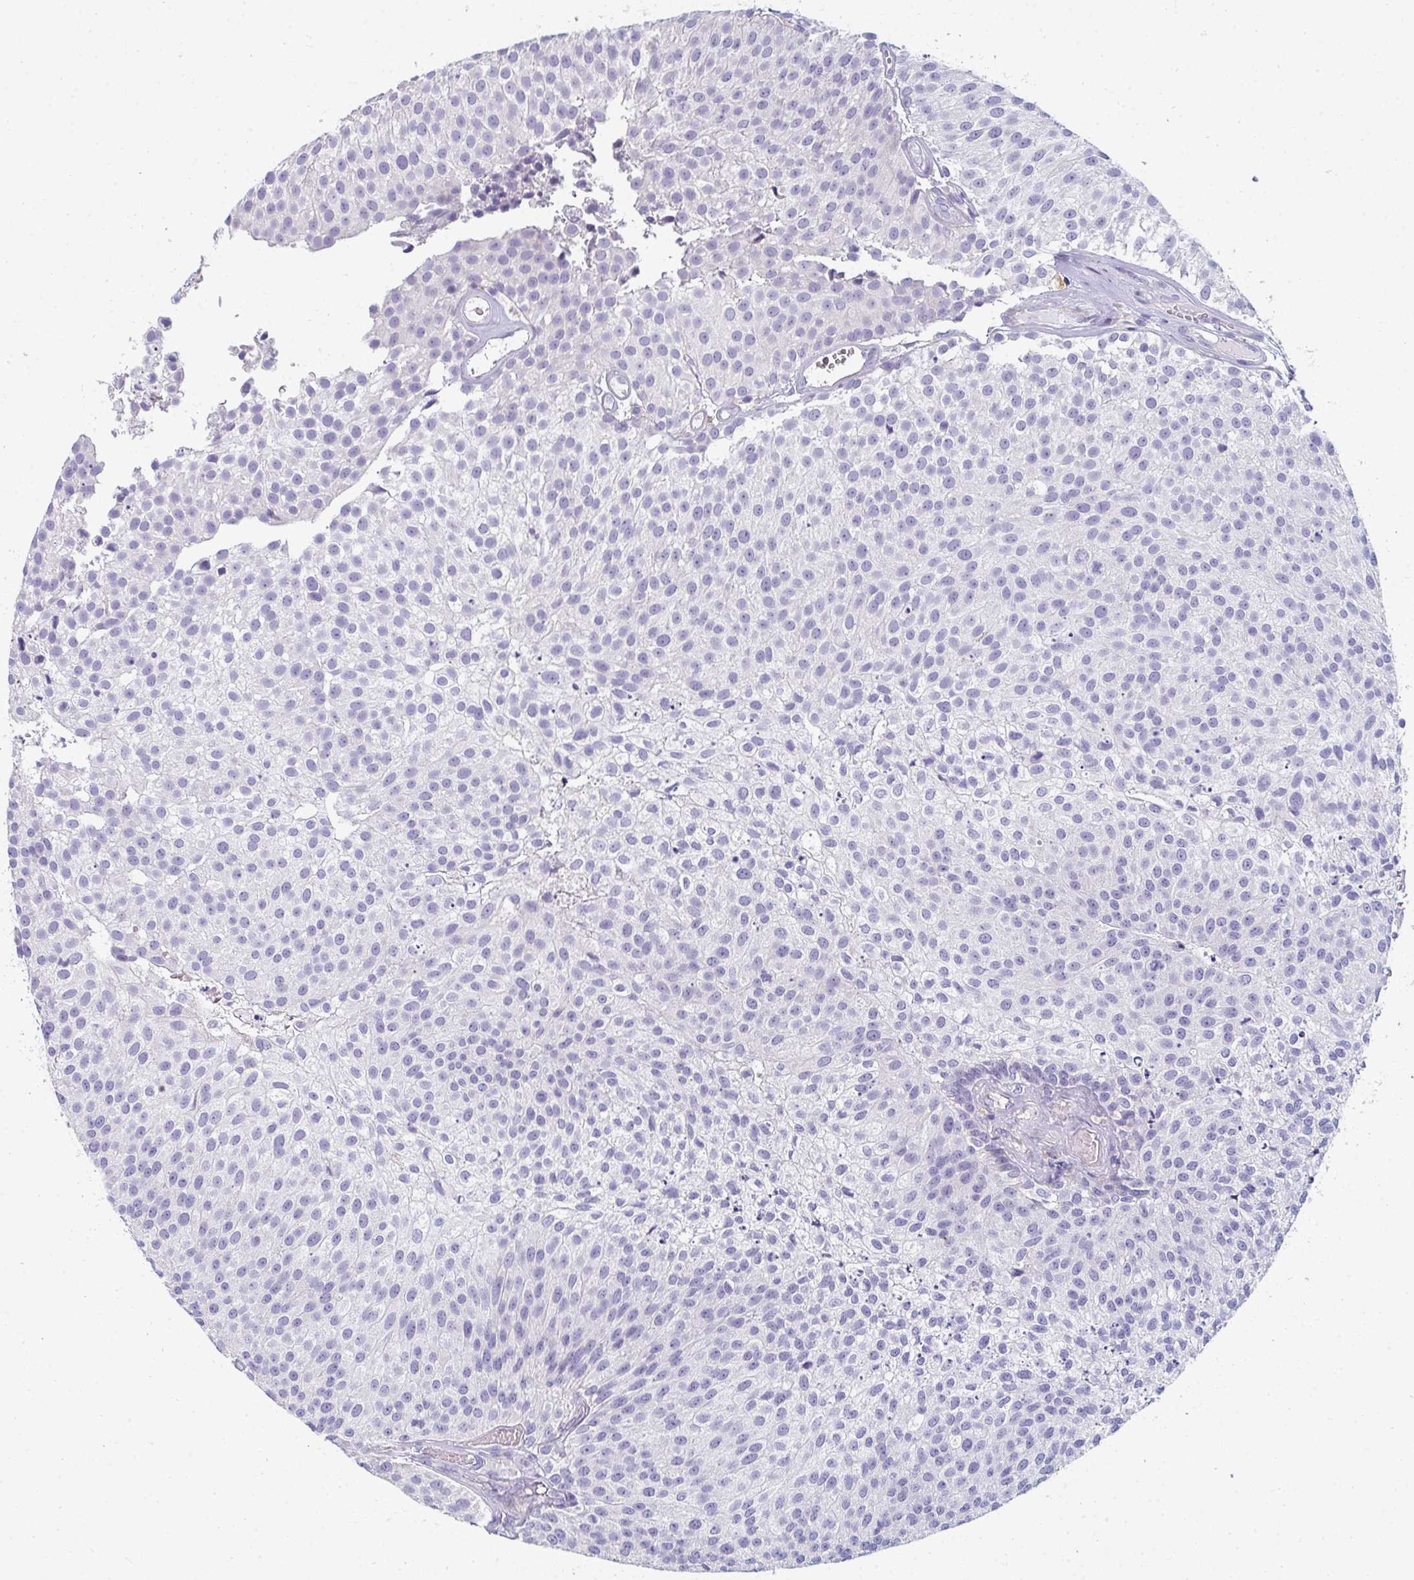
{"staining": {"intensity": "negative", "quantity": "none", "location": "none"}, "tissue": "urothelial cancer", "cell_type": "Tumor cells", "image_type": "cancer", "snomed": [{"axis": "morphology", "description": "Urothelial carcinoma, Low grade"}, {"axis": "topography", "description": "Urinary bladder"}], "caption": "The photomicrograph reveals no significant expression in tumor cells of low-grade urothelial carcinoma.", "gene": "EIF1AD", "patient": {"sex": "female", "age": 79}}